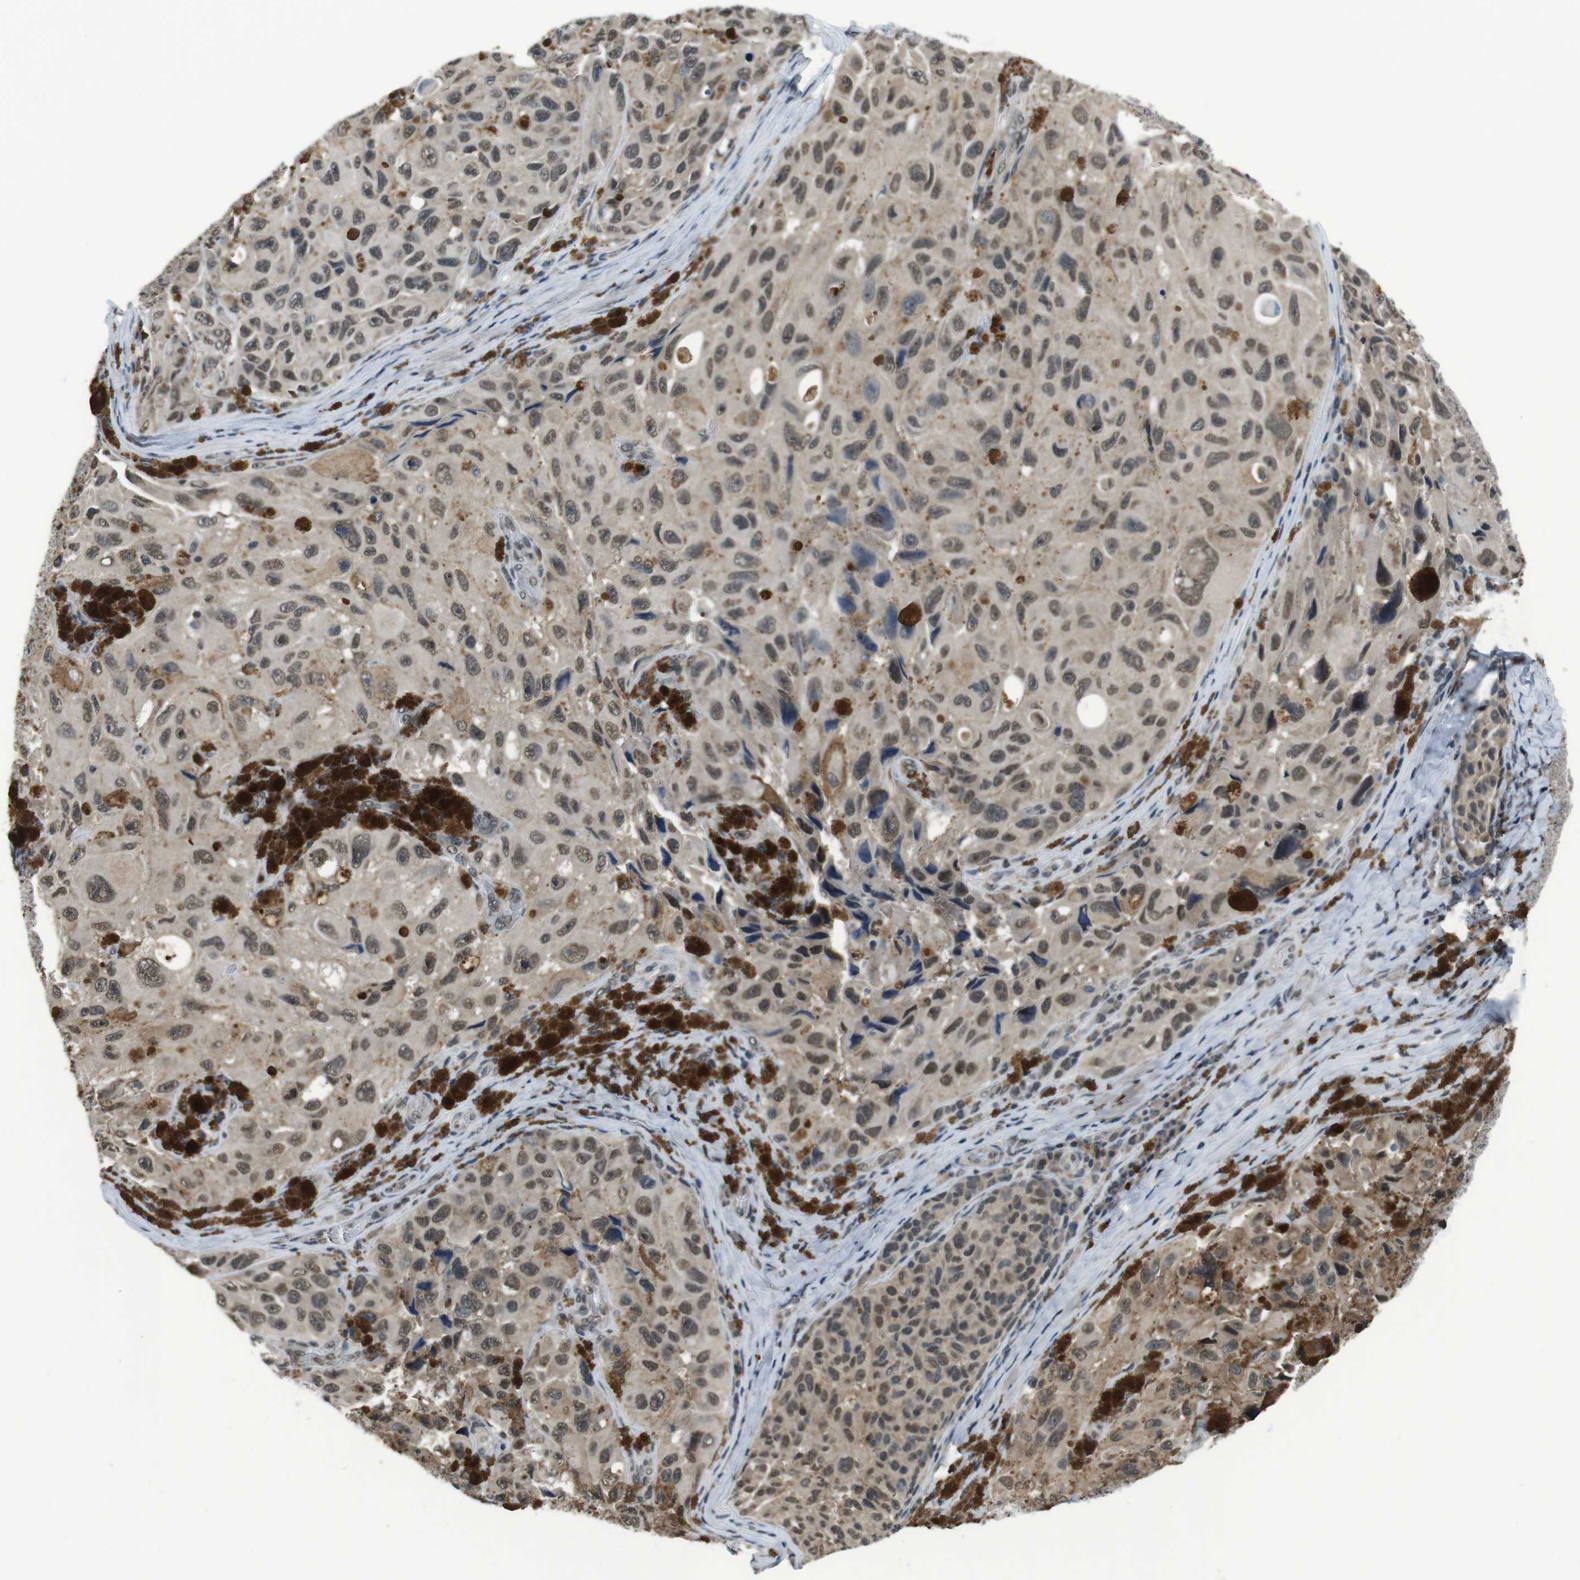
{"staining": {"intensity": "moderate", "quantity": ">75%", "location": "cytoplasmic/membranous,nuclear"}, "tissue": "melanoma", "cell_type": "Tumor cells", "image_type": "cancer", "snomed": [{"axis": "morphology", "description": "Malignant melanoma, NOS"}, {"axis": "topography", "description": "Skin"}], "caption": "Approximately >75% of tumor cells in malignant melanoma display moderate cytoplasmic/membranous and nuclear protein positivity as visualized by brown immunohistochemical staining.", "gene": "NEK4", "patient": {"sex": "female", "age": 73}}